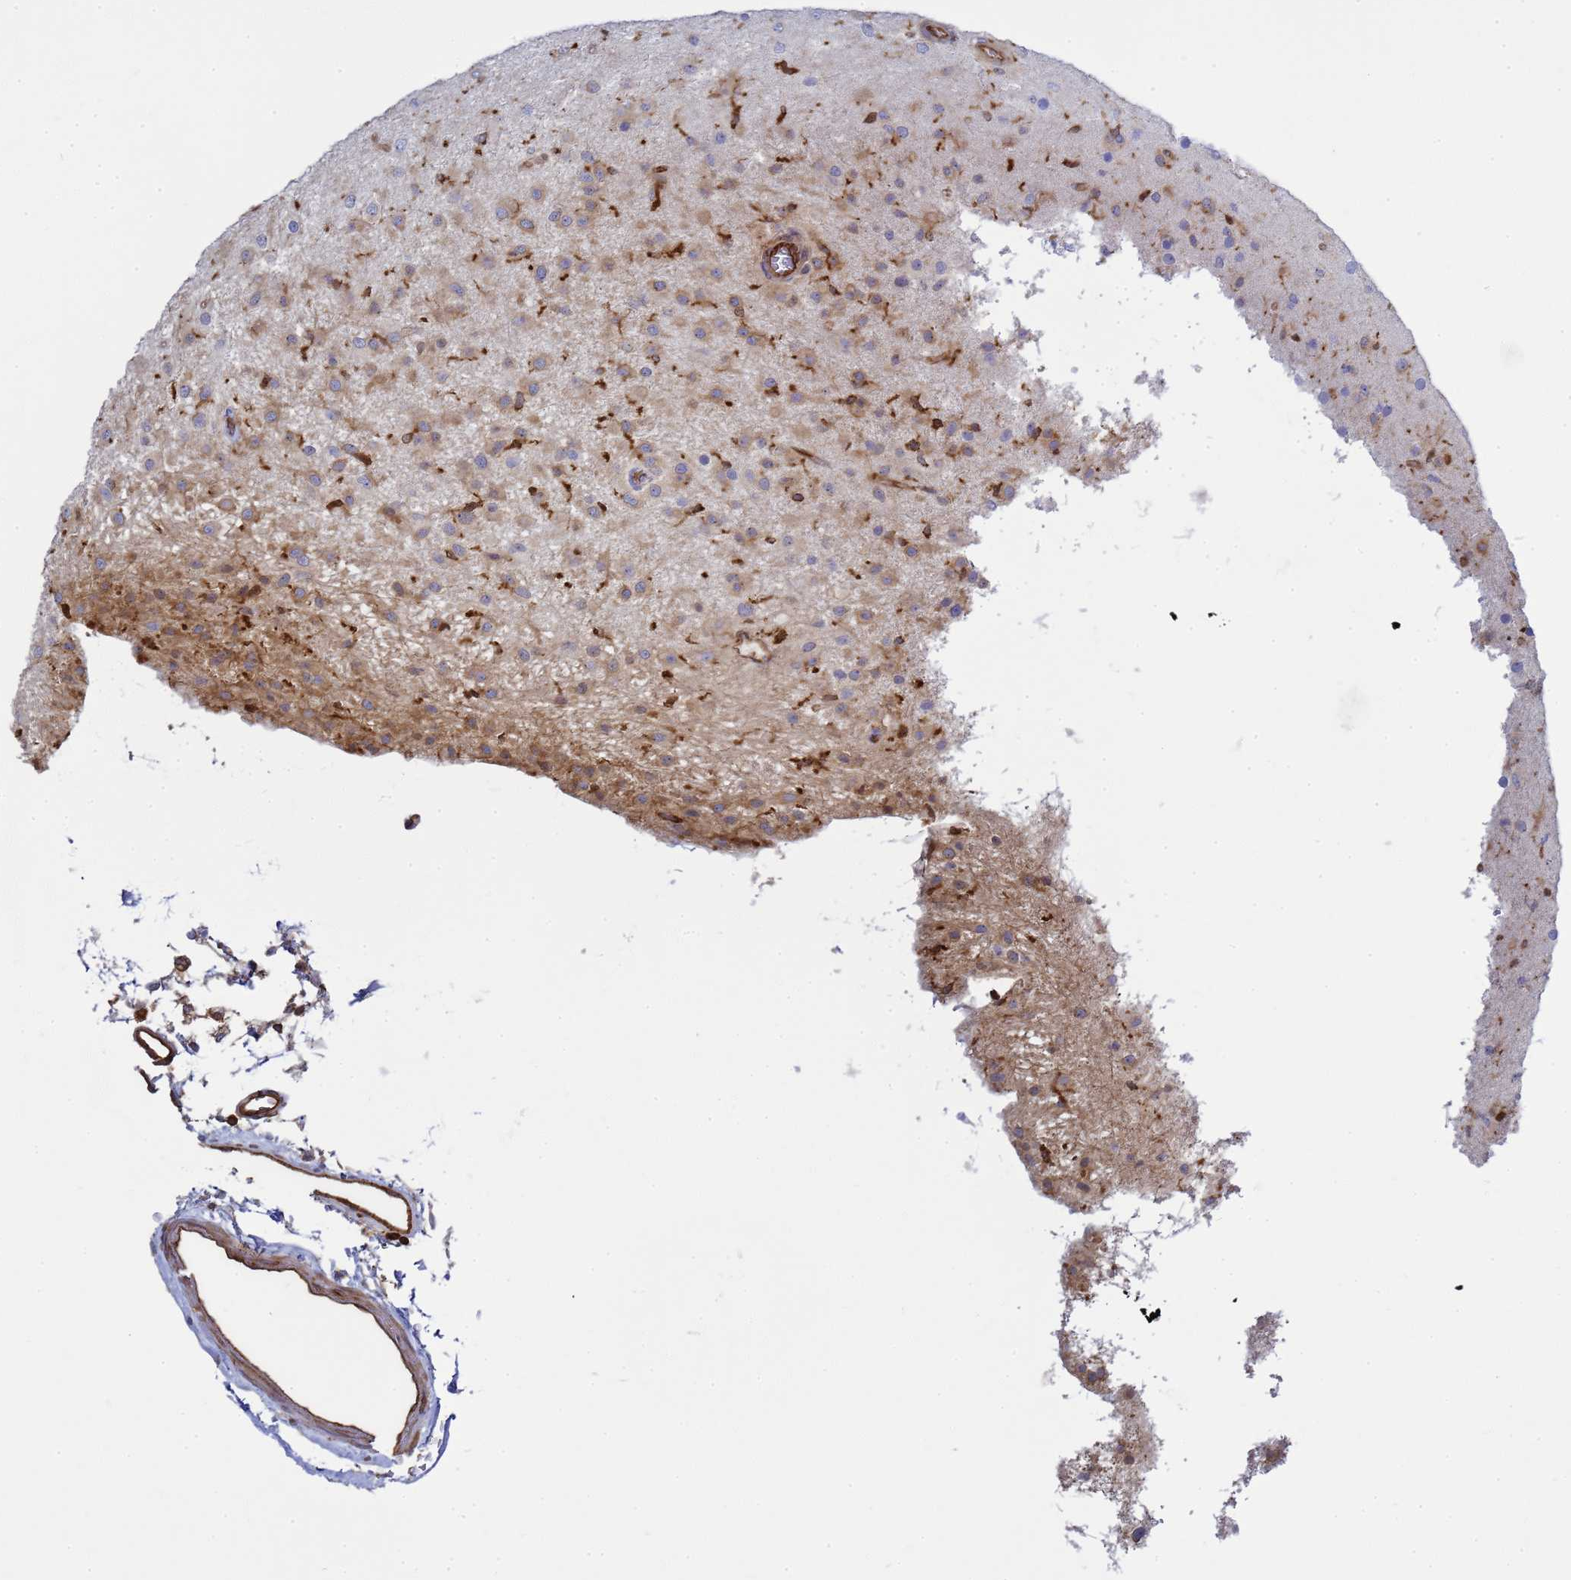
{"staining": {"intensity": "weak", "quantity": "<25%", "location": "cytoplasmic/membranous"}, "tissue": "glioma", "cell_type": "Tumor cells", "image_type": "cancer", "snomed": [{"axis": "morphology", "description": "Glioma, malignant, Low grade"}, {"axis": "topography", "description": "Brain"}], "caption": "High power microscopy histopathology image of an immunohistochemistry (IHC) micrograph of malignant glioma (low-grade), revealing no significant expression in tumor cells.", "gene": "ZBTB8OS", "patient": {"sex": "male", "age": 65}}